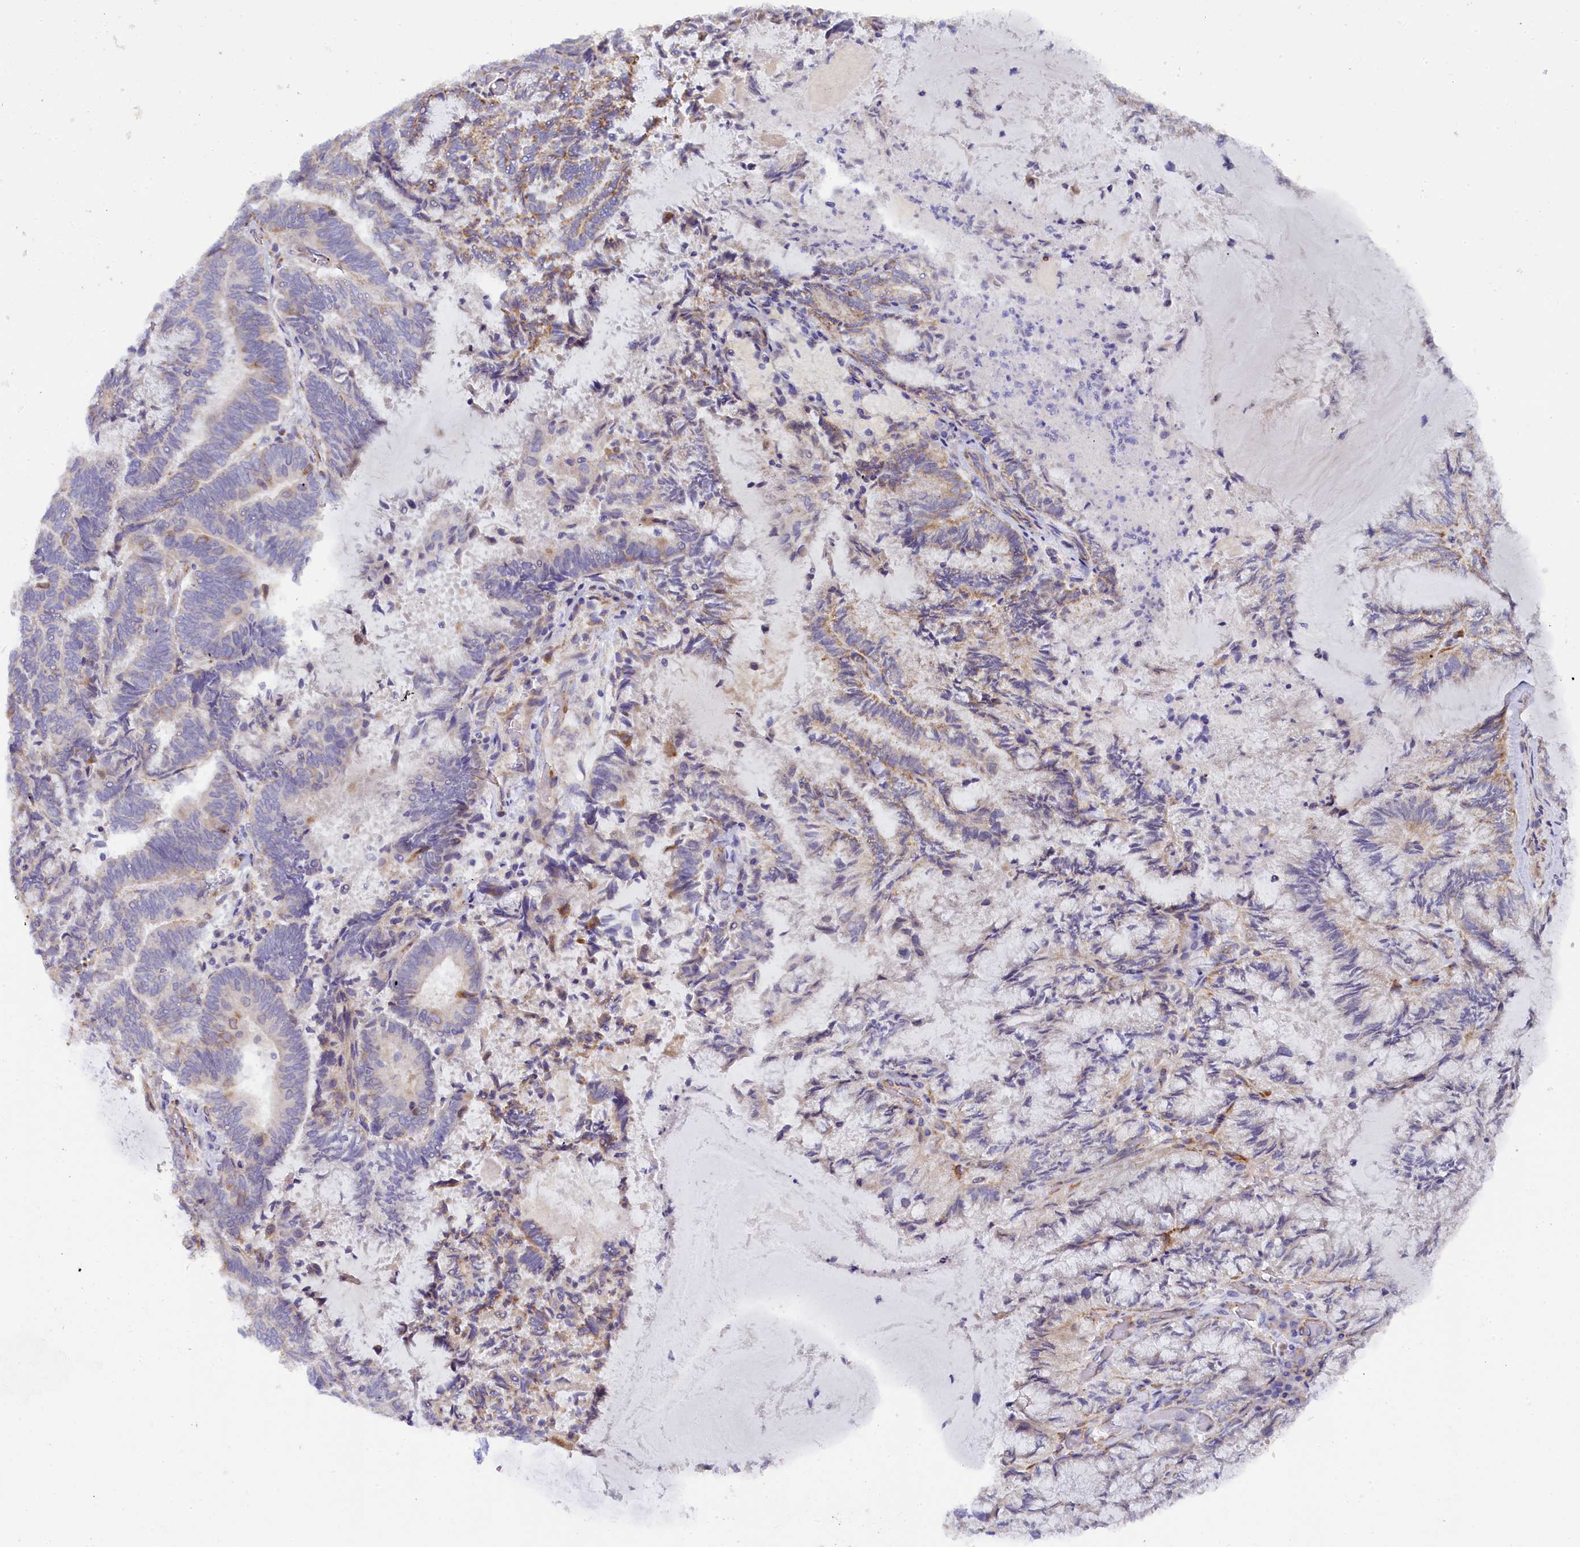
{"staining": {"intensity": "negative", "quantity": "none", "location": "none"}, "tissue": "endometrial cancer", "cell_type": "Tumor cells", "image_type": "cancer", "snomed": [{"axis": "morphology", "description": "Adenocarcinoma, NOS"}, {"axis": "topography", "description": "Endometrium"}], "caption": "A photomicrograph of human endometrial cancer is negative for staining in tumor cells.", "gene": "POGLUT3", "patient": {"sex": "female", "age": 80}}